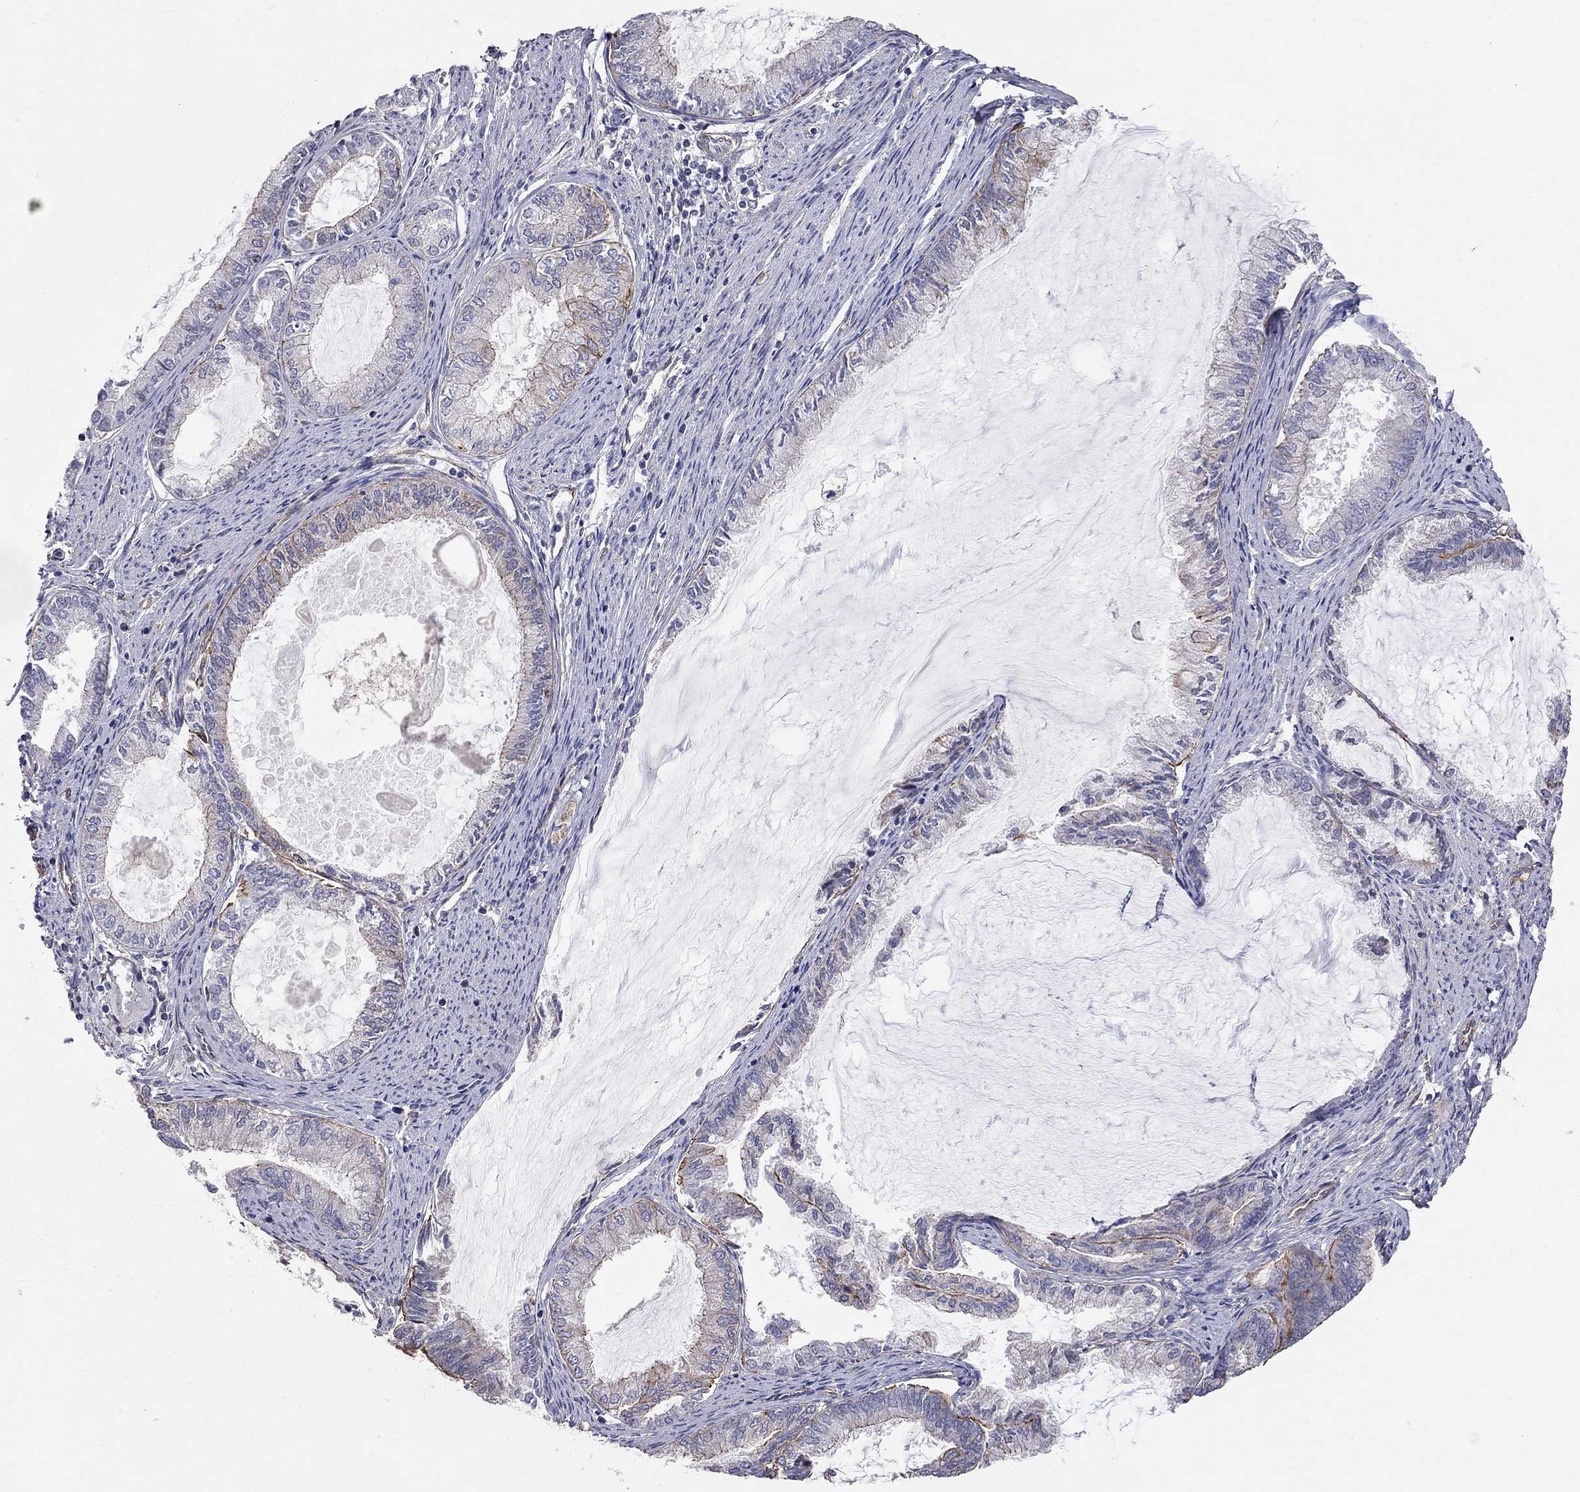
{"staining": {"intensity": "strong", "quantity": "<25%", "location": "cytoplasmic/membranous"}, "tissue": "endometrial cancer", "cell_type": "Tumor cells", "image_type": "cancer", "snomed": [{"axis": "morphology", "description": "Adenocarcinoma, NOS"}, {"axis": "topography", "description": "Endometrium"}], "caption": "IHC of human endometrial cancer demonstrates medium levels of strong cytoplasmic/membranous positivity in approximately <25% of tumor cells.", "gene": "BICDL2", "patient": {"sex": "female", "age": 86}}